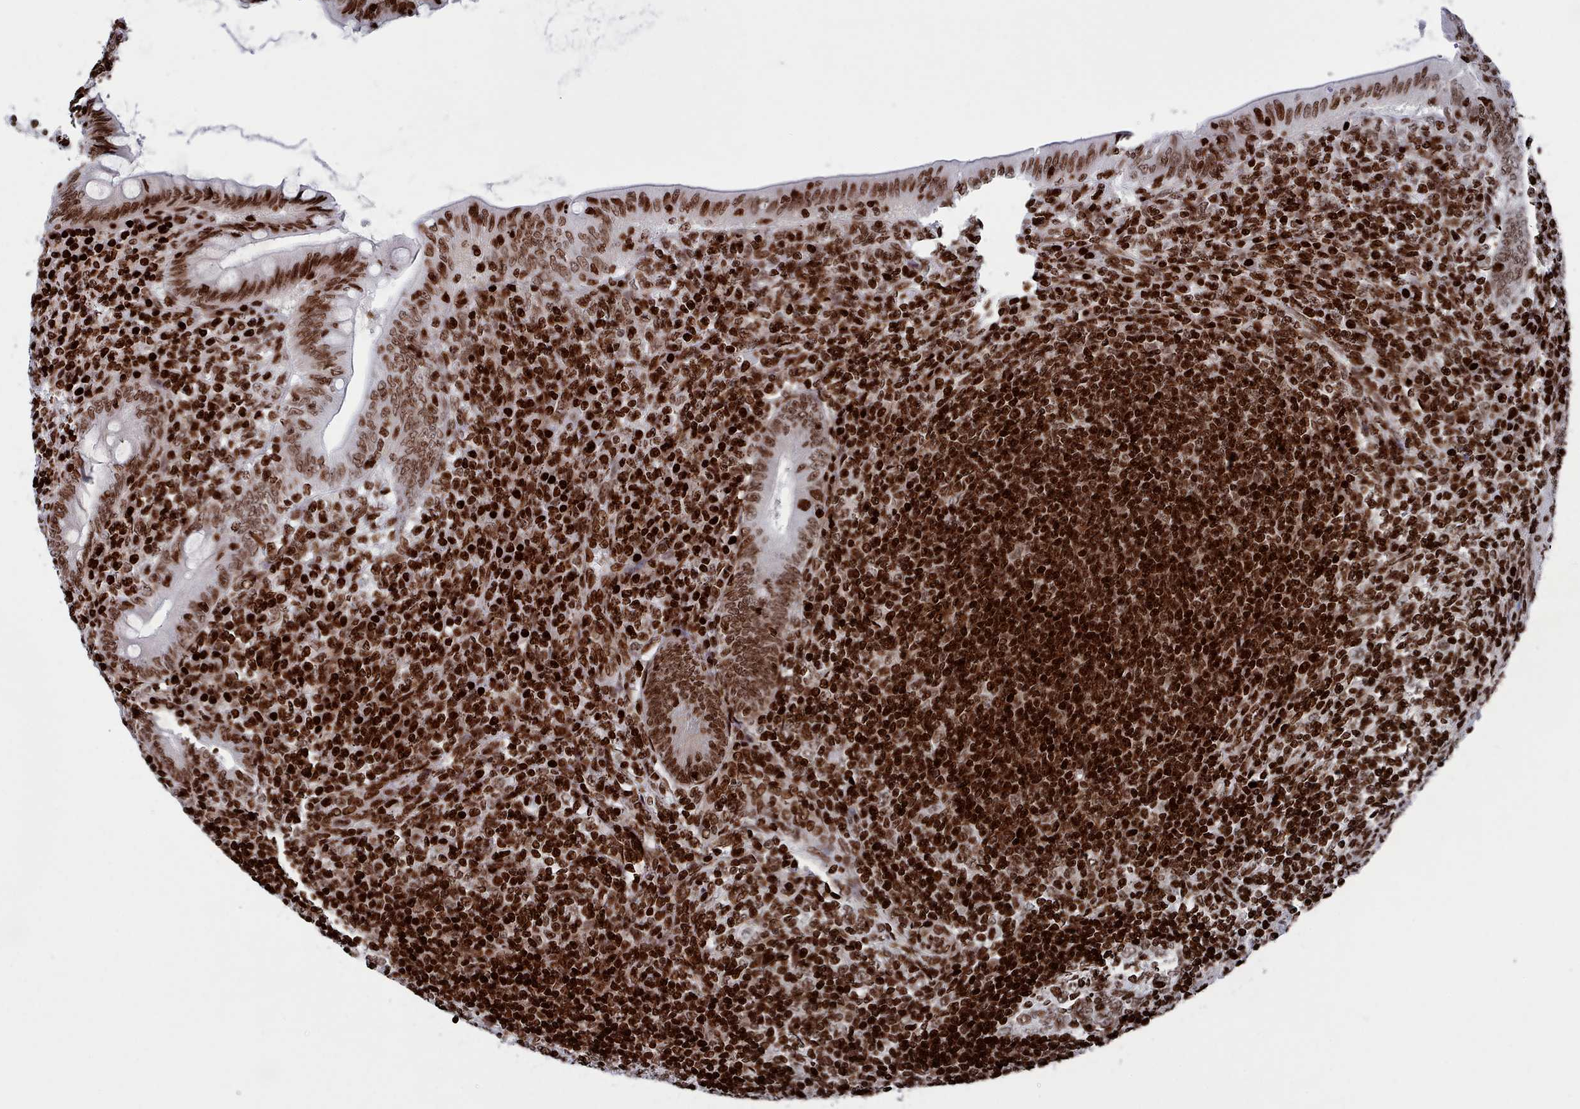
{"staining": {"intensity": "strong", "quantity": ">75%", "location": "nuclear"}, "tissue": "appendix", "cell_type": "Glandular cells", "image_type": "normal", "snomed": [{"axis": "morphology", "description": "Normal tissue, NOS"}, {"axis": "topography", "description": "Appendix"}], "caption": "The immunohistochemical stain shows strong nuclear expression in glandular cells of normal appendix. The staining is performed using DAB brown chromogen to label protein expression. The nuclei are counter-stained blue using hematoxylin.", "gene": "PCDHB11", "patient": {"sex": "male", "age": 14}}